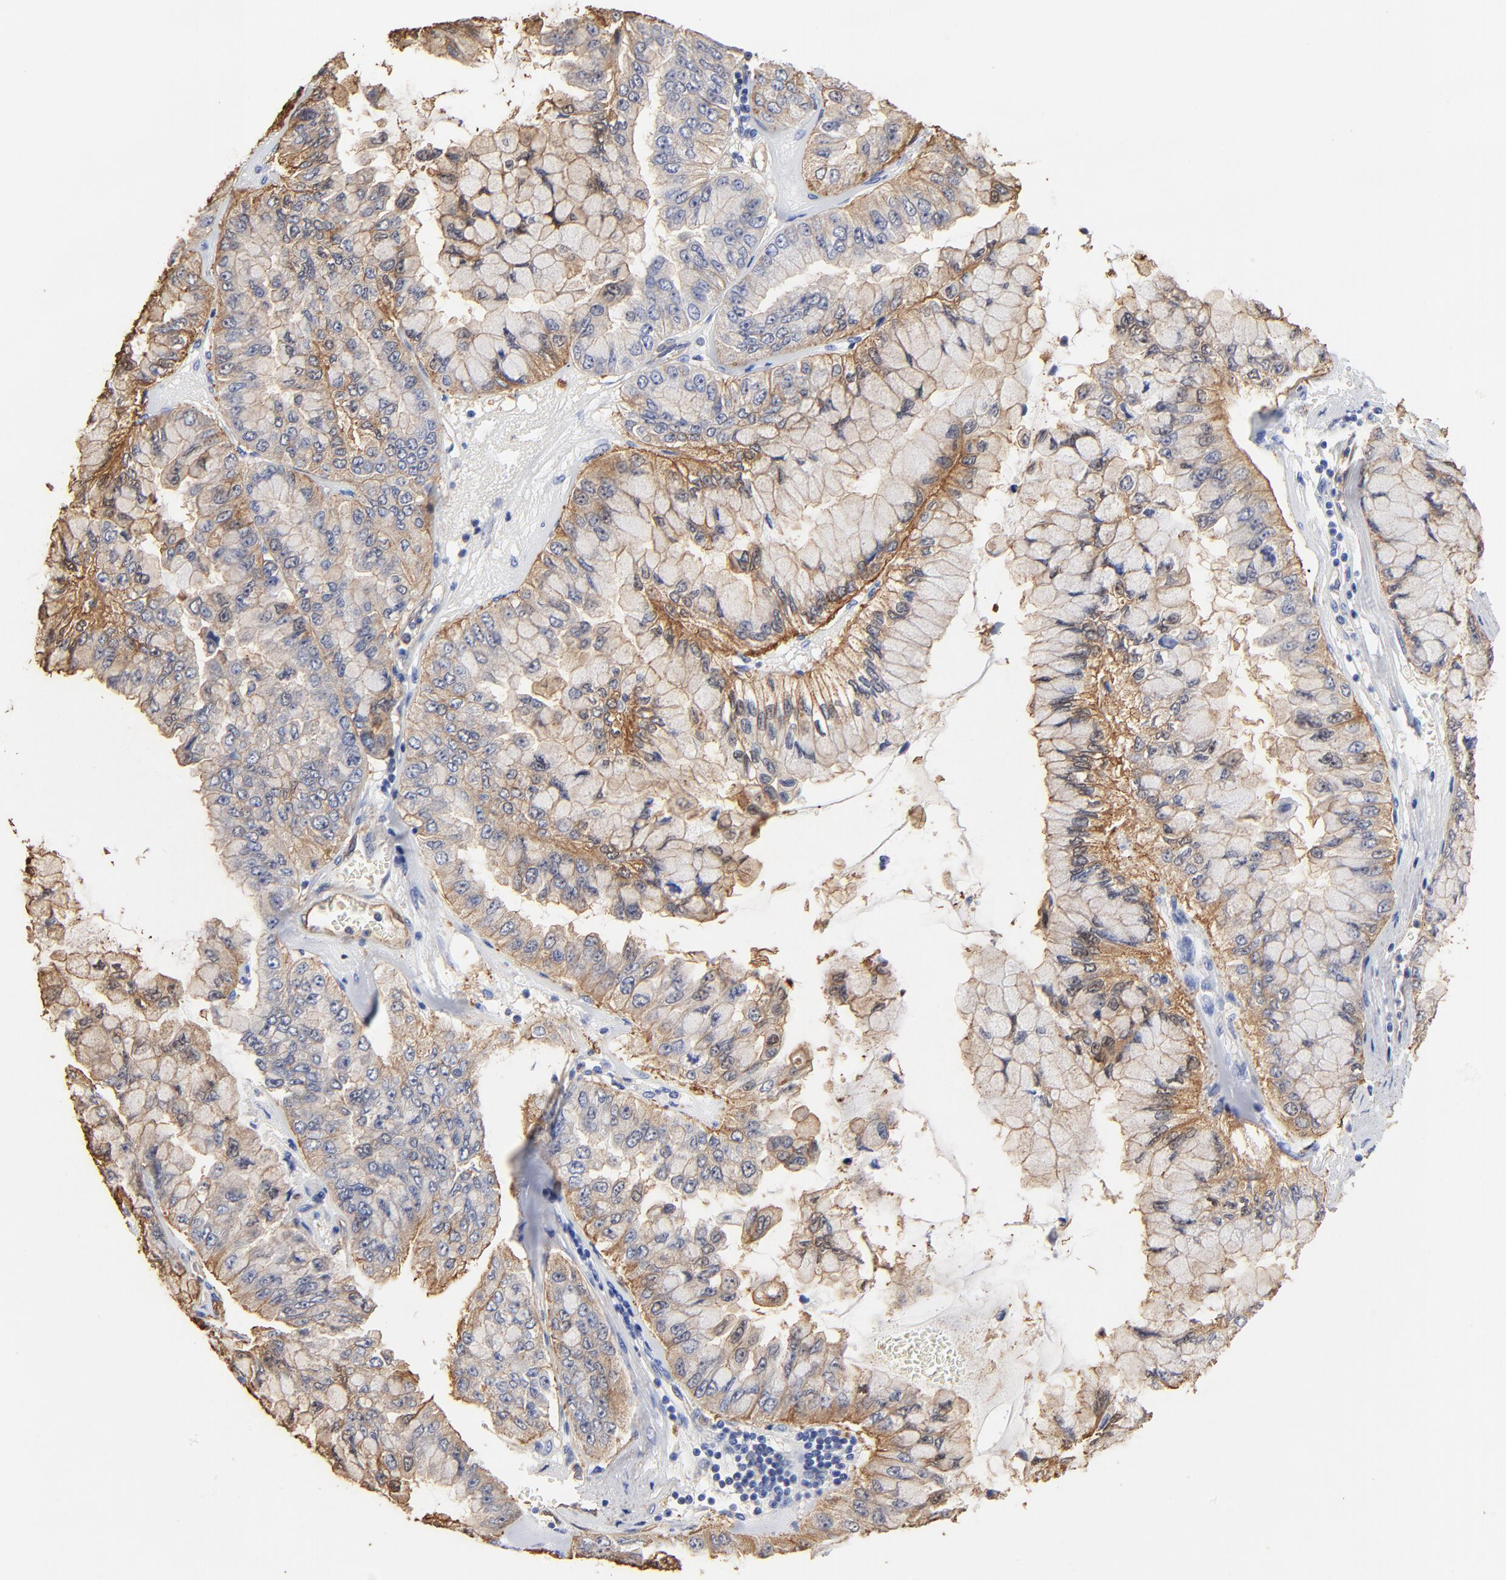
{"staining": {"intensity": "moderate", "quantity": ">75%", "location": "cytoplasmic/membranous"}, "tissue": "liver cancer", "cell_type": "Tumor cells", "image_type": "cancer", "snomed": [{"axis": "morphology", "description": "Cholangiocarcinoma"}, {"axis": "topography", "description": "Liver"}], "caption": "Brown immunohistochemical staining in human liver cancer reveals moderate cytoplasmic/membranous positivity in about >75% of tumor cells. (IHC, brightfield microscopy, high magnification).", "gene": "TAGLN2", "patient": {"sex": "female", "age": 79}}